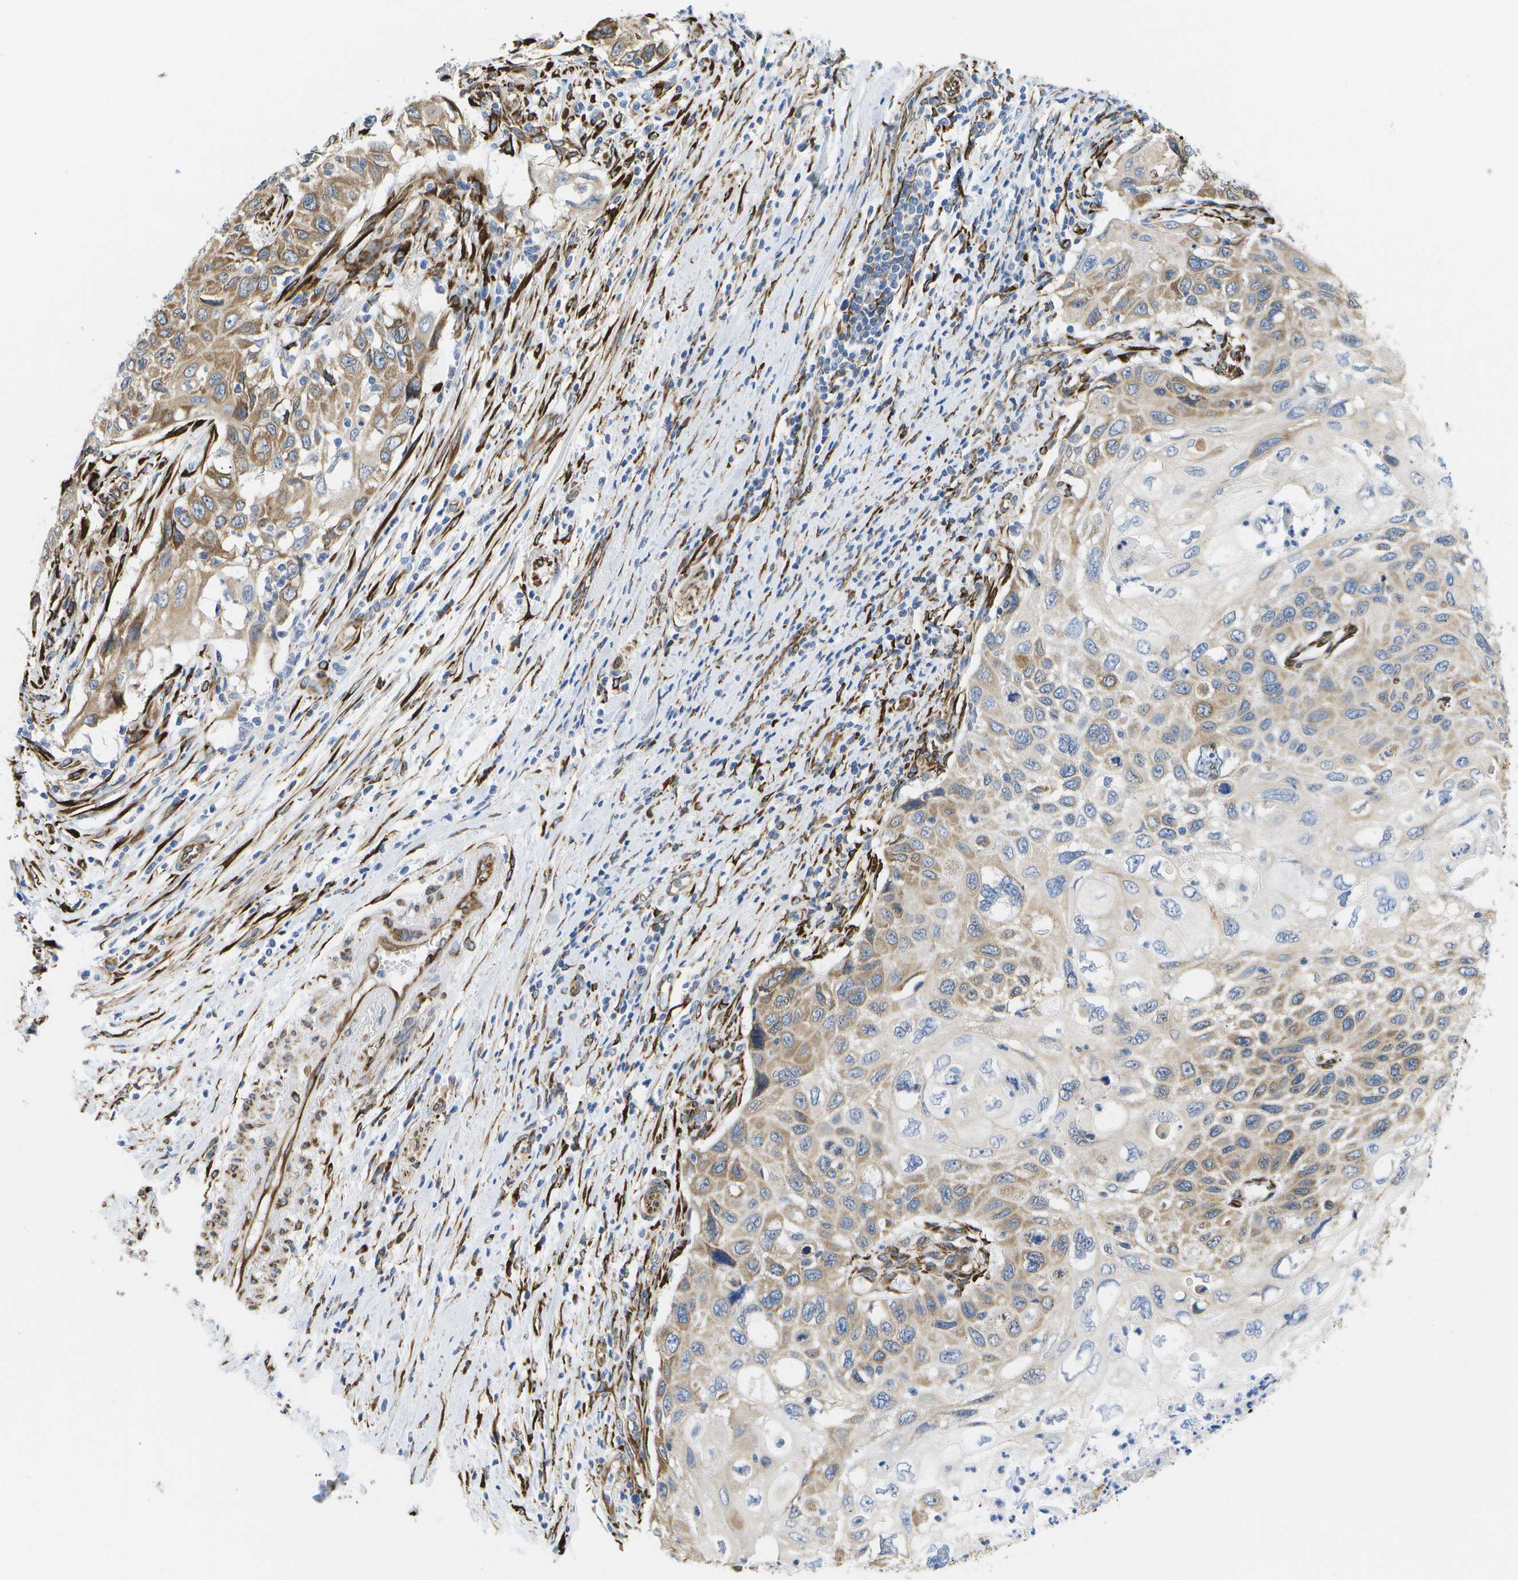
{"staining": {"intensity": "moderate", "quantity": "25%-75%", "location": "cytoplasmic/membranous"}, "tissue": "cervical cancer", "cell_type": "Tumor cells", "image_type": "cancer", "snomed": [{"axis": "morphology", "description": "Squamous cell carcinoma, NOS"}, {"axis": "topography", "description": "Cervix"}], "caption": "Immunohistochemistry of human cervical squamous cell carcinoma demonstrates medium levels of moderate cytoplasmic/membranous expression in about 25%-75% of tumor cells.", "gene": "ZDHHC17", "patient": {"sex": "female", "age": 70}}